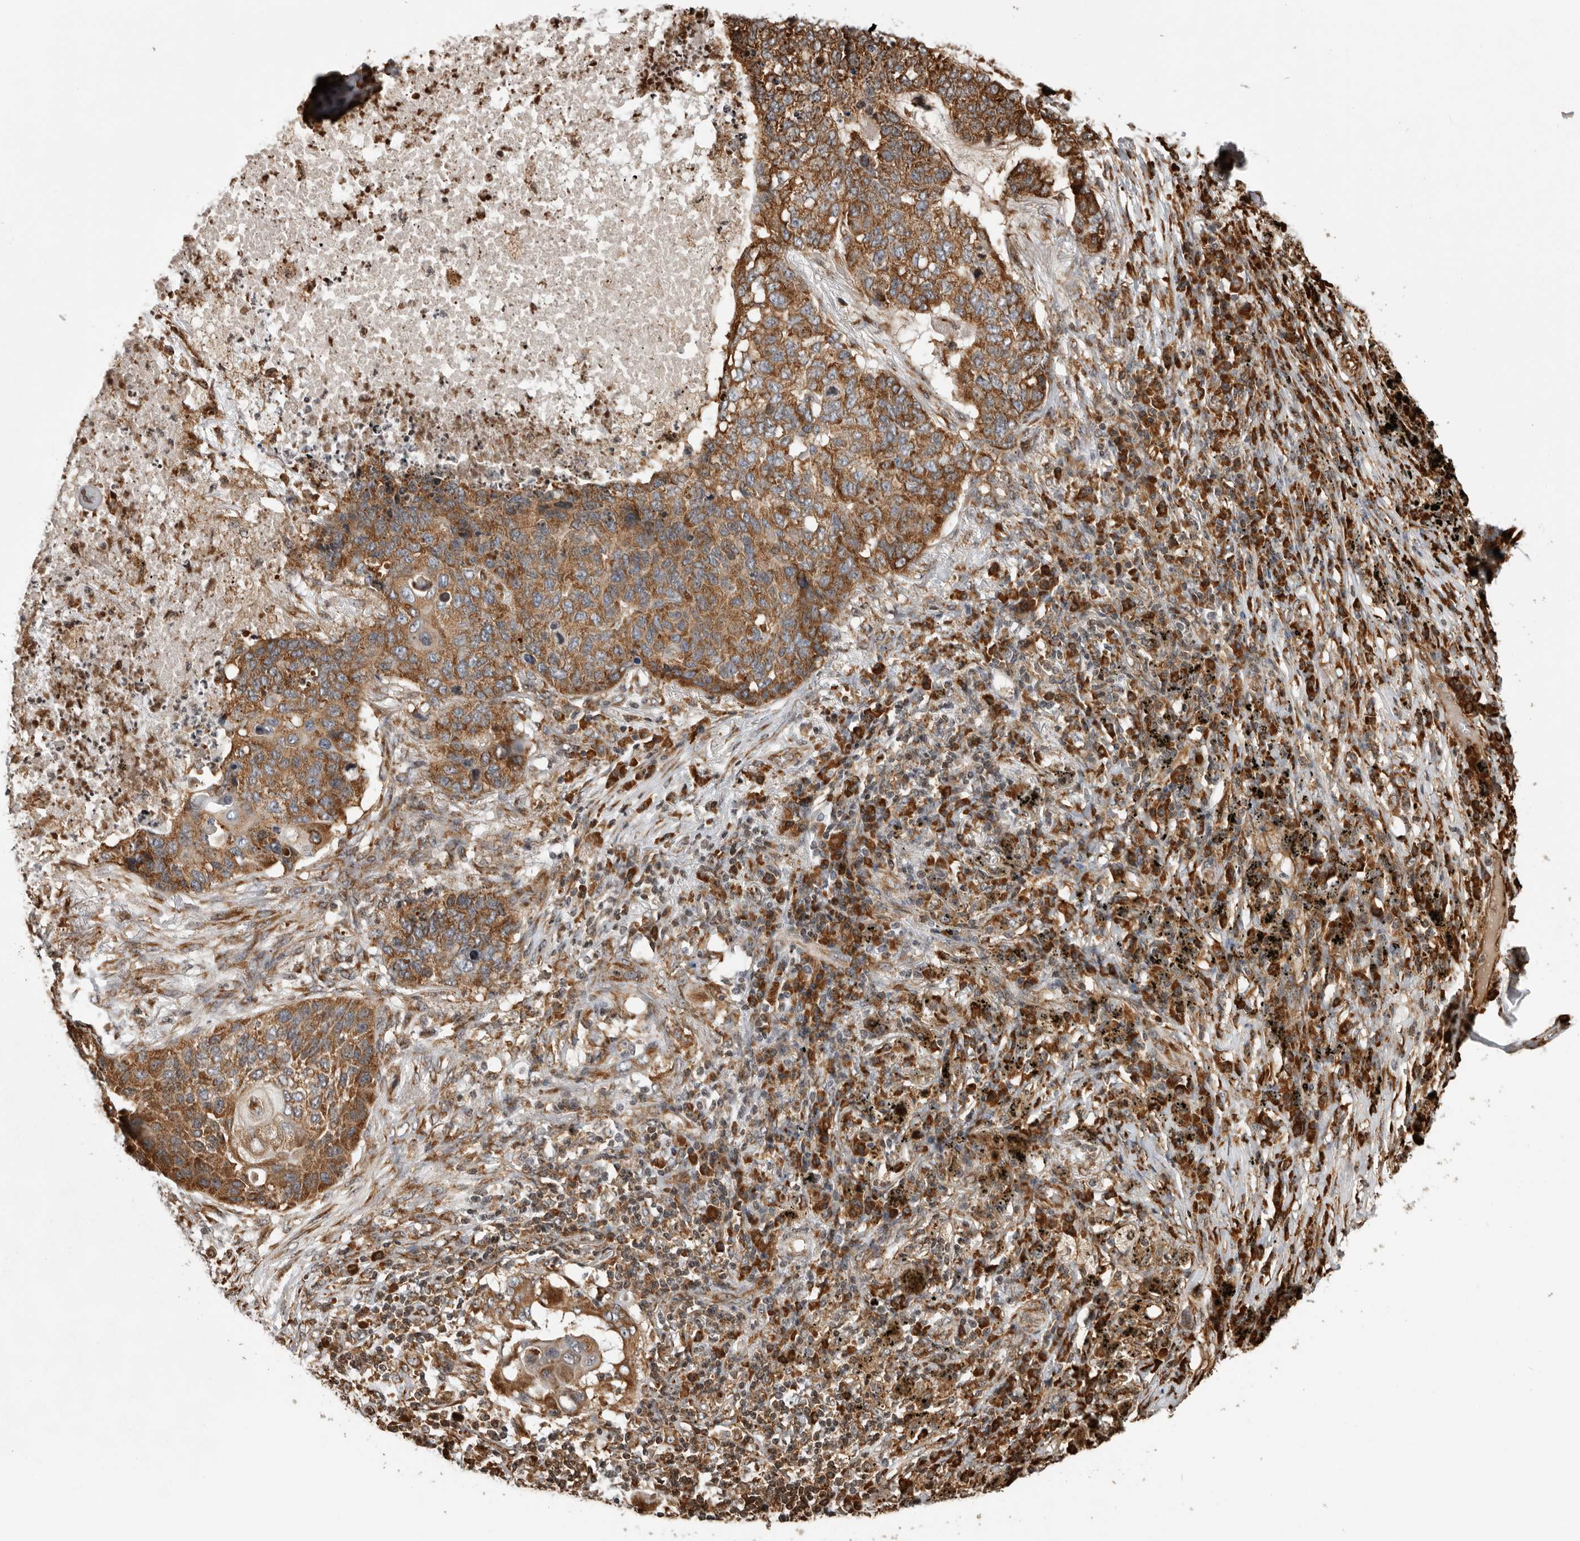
{"staining": {"intensity": "moderate", "quantity": ">75%", "location": "cytoplasmic/membranous"}, "tissue": "lung cancer", "cell_type": "Tumor cells", "image_type": "cancer", "snomed": [{"axis": "morphology", "description": "Squamous cell carcinoma, NOS"}, {"axis": "topography", "description": "Lung"}], "caption": "Immunohistochemical staining of lung cancer (squamous cell carcinoma) exhibits moderate cytoplasmic/membranous protein staining in about >75% of tumor cells.", "gene": "FZD3", "patient": {"sex": "female", "age": 63}}